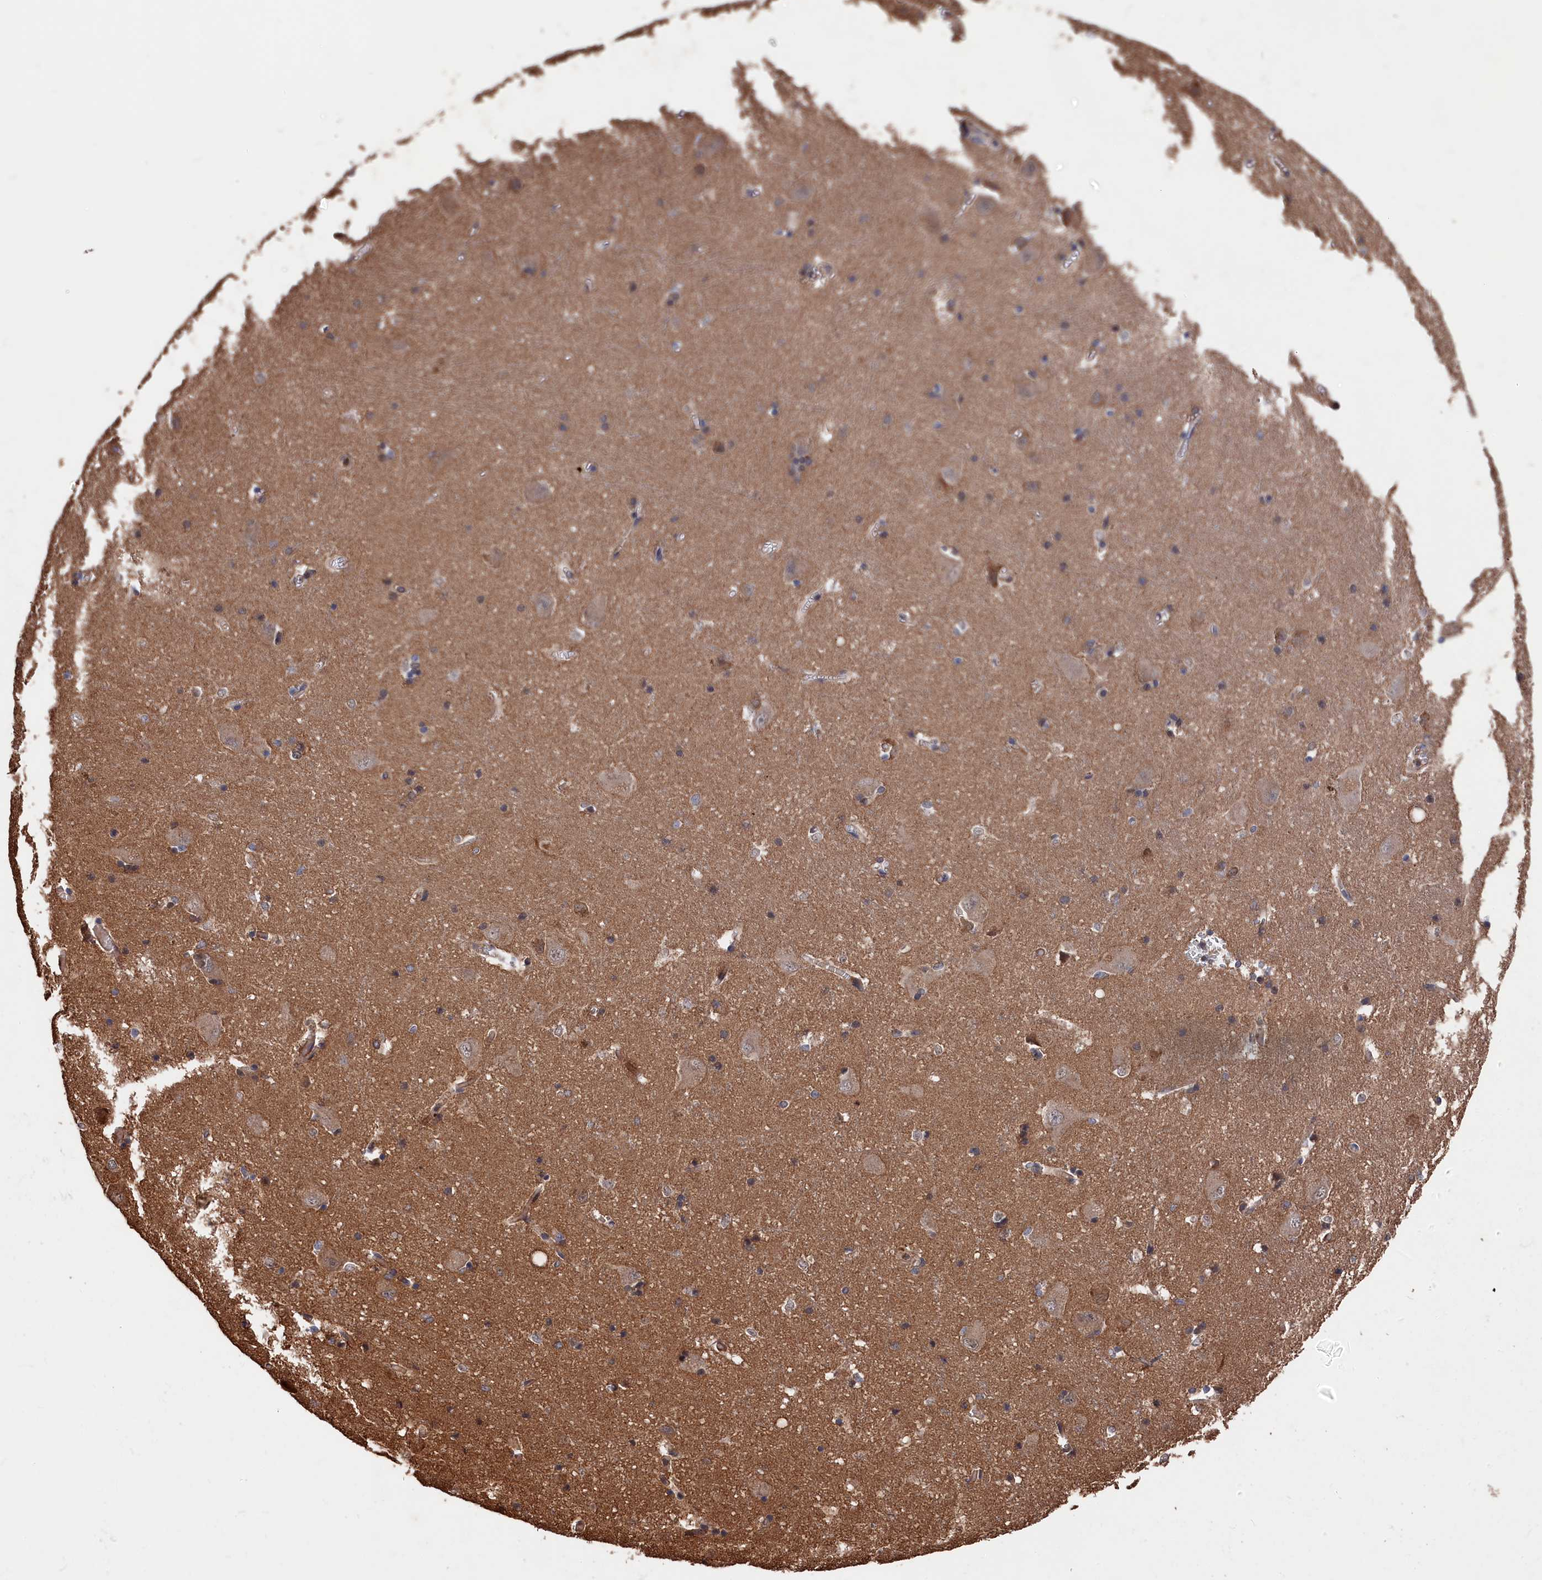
{"staining": {"intensity": "weak", "quantity": "25%-75%", "location": "cytoplasmic/membranous"}, "tissue": "caudate", "cell_type": "Glial cells", "image_type": "normal", "snomed": [{"axis": "morphology", "description": "Normal tissue, NOS"}, {"axis": "topography", "description": "Lateral ventricle wall"}], "caption": "Immunohistochemistry staining of benign caudate, which exhibits low levels of weak cytoplasmic/membranous expression in approximately 25%-75% of glial cells indicating weak cytoplasmic/membranous protein staining. The staining was performed using DAB (brown) for protein detection and nuclei were counterstained in hematoxylin (blue).", "gene": "RMI2", "patient": {"sex": "male", "age": 37}}